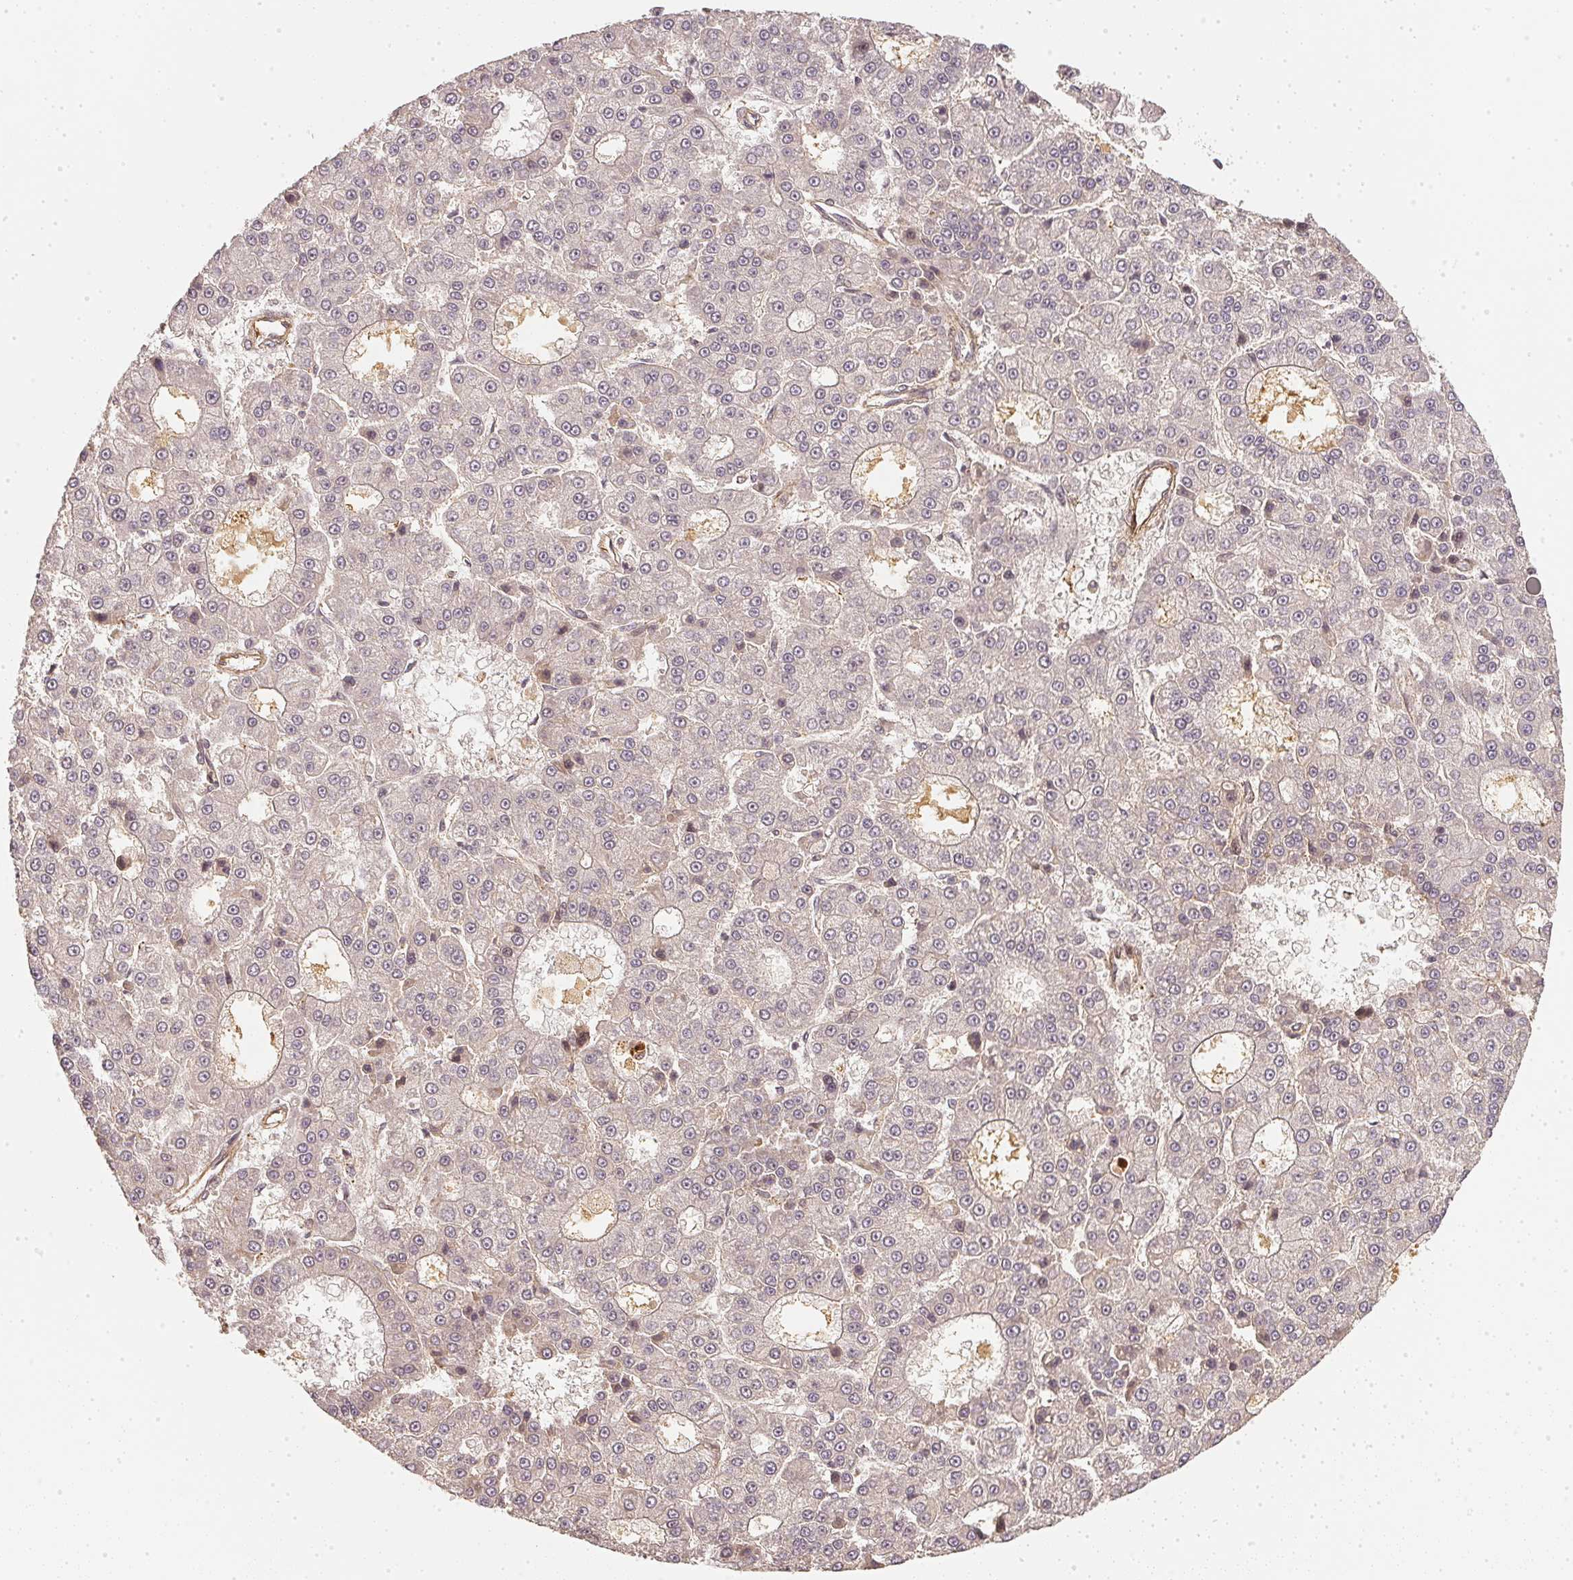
{"staining": {"intensity": "negative", "quantity": "none", "location": "none"}, "tissue": "liver cancer", "cell_type": "Tumor cells", "image_type": "cancer", "snomed": [{"axis": "morphology", "description": "Carcinoma, Hepatocellular, NOS"}, {"axis": "topography", "description": "Liver"}], "caption": "Immunohistochemistry of liver cancer (hepatocellular carcinoma) demonstrates no staining in tumor cells.", "gene": "SERPINE1", "patient": {"sex": "male", "age": 70}}